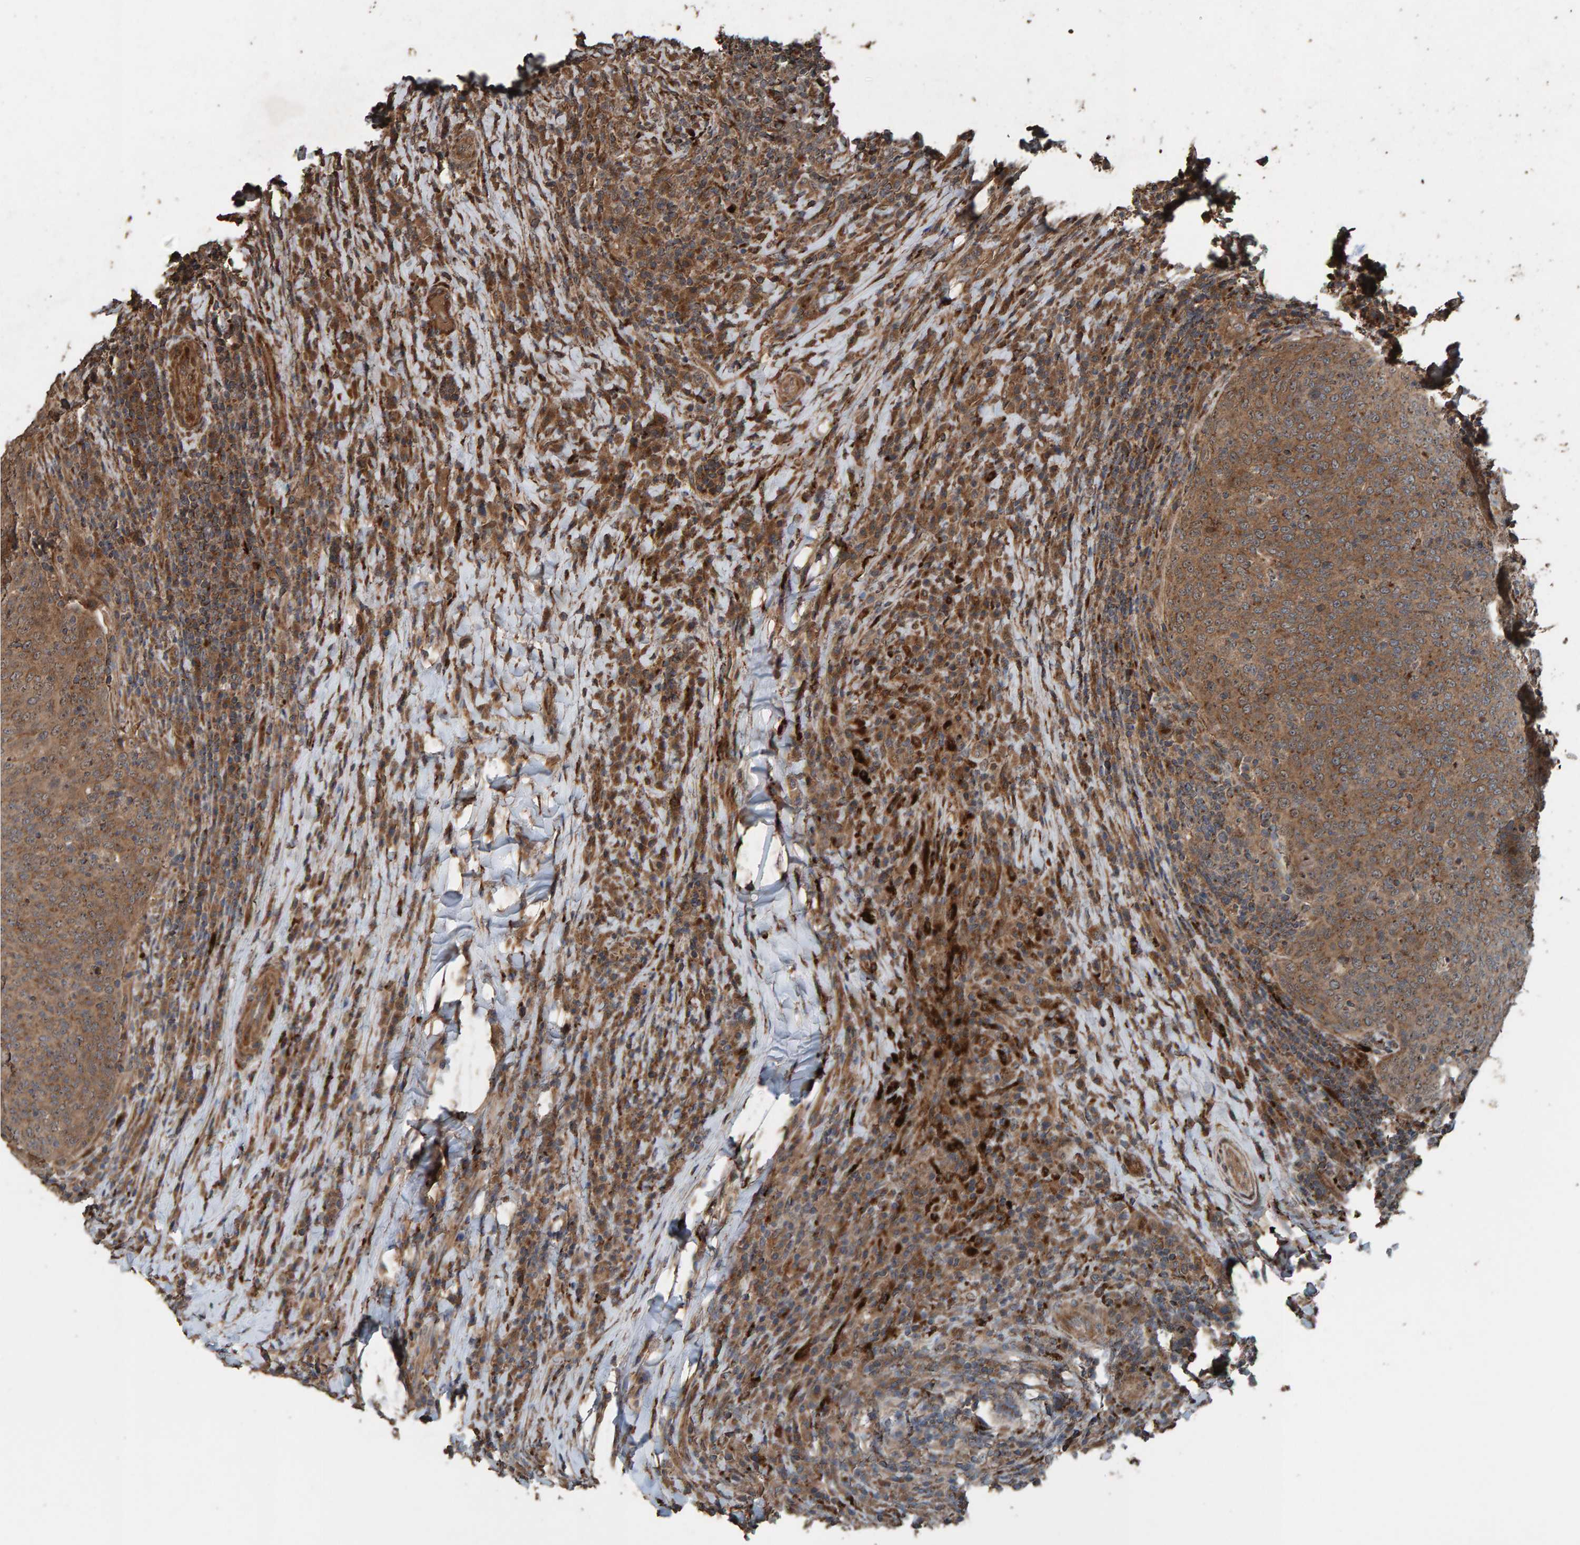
{"staining": {"intensity": "moderate", "quantity": ">75%", "location": "cytoplasmic/membranous"}, "tissue": "head and neck cancer", "cell_type": "Tumor cells", "image_type": "cancer", "snomed": [{"axis": "morphology", "description": "Squamous cell carcinoma, NOS"}, {"axis": "morphology", "description": "Squamous cell carcinoma, metastatic, NOS"}, {"axis": "topography", "description": "Lymph node"}, {"axis": "topography", "description": "Head-Neck"}], "caption": "Head and neck cancer tissue reveals moderate cytoplasmic/membranous positivity in about >75% of tumor cells Immunohistochemistry (ihc) stains the protein of interest in brown and the nuclei are stained blue.", "gene": "DUS1L", "patient": {"sex": "male", "age": 62}}